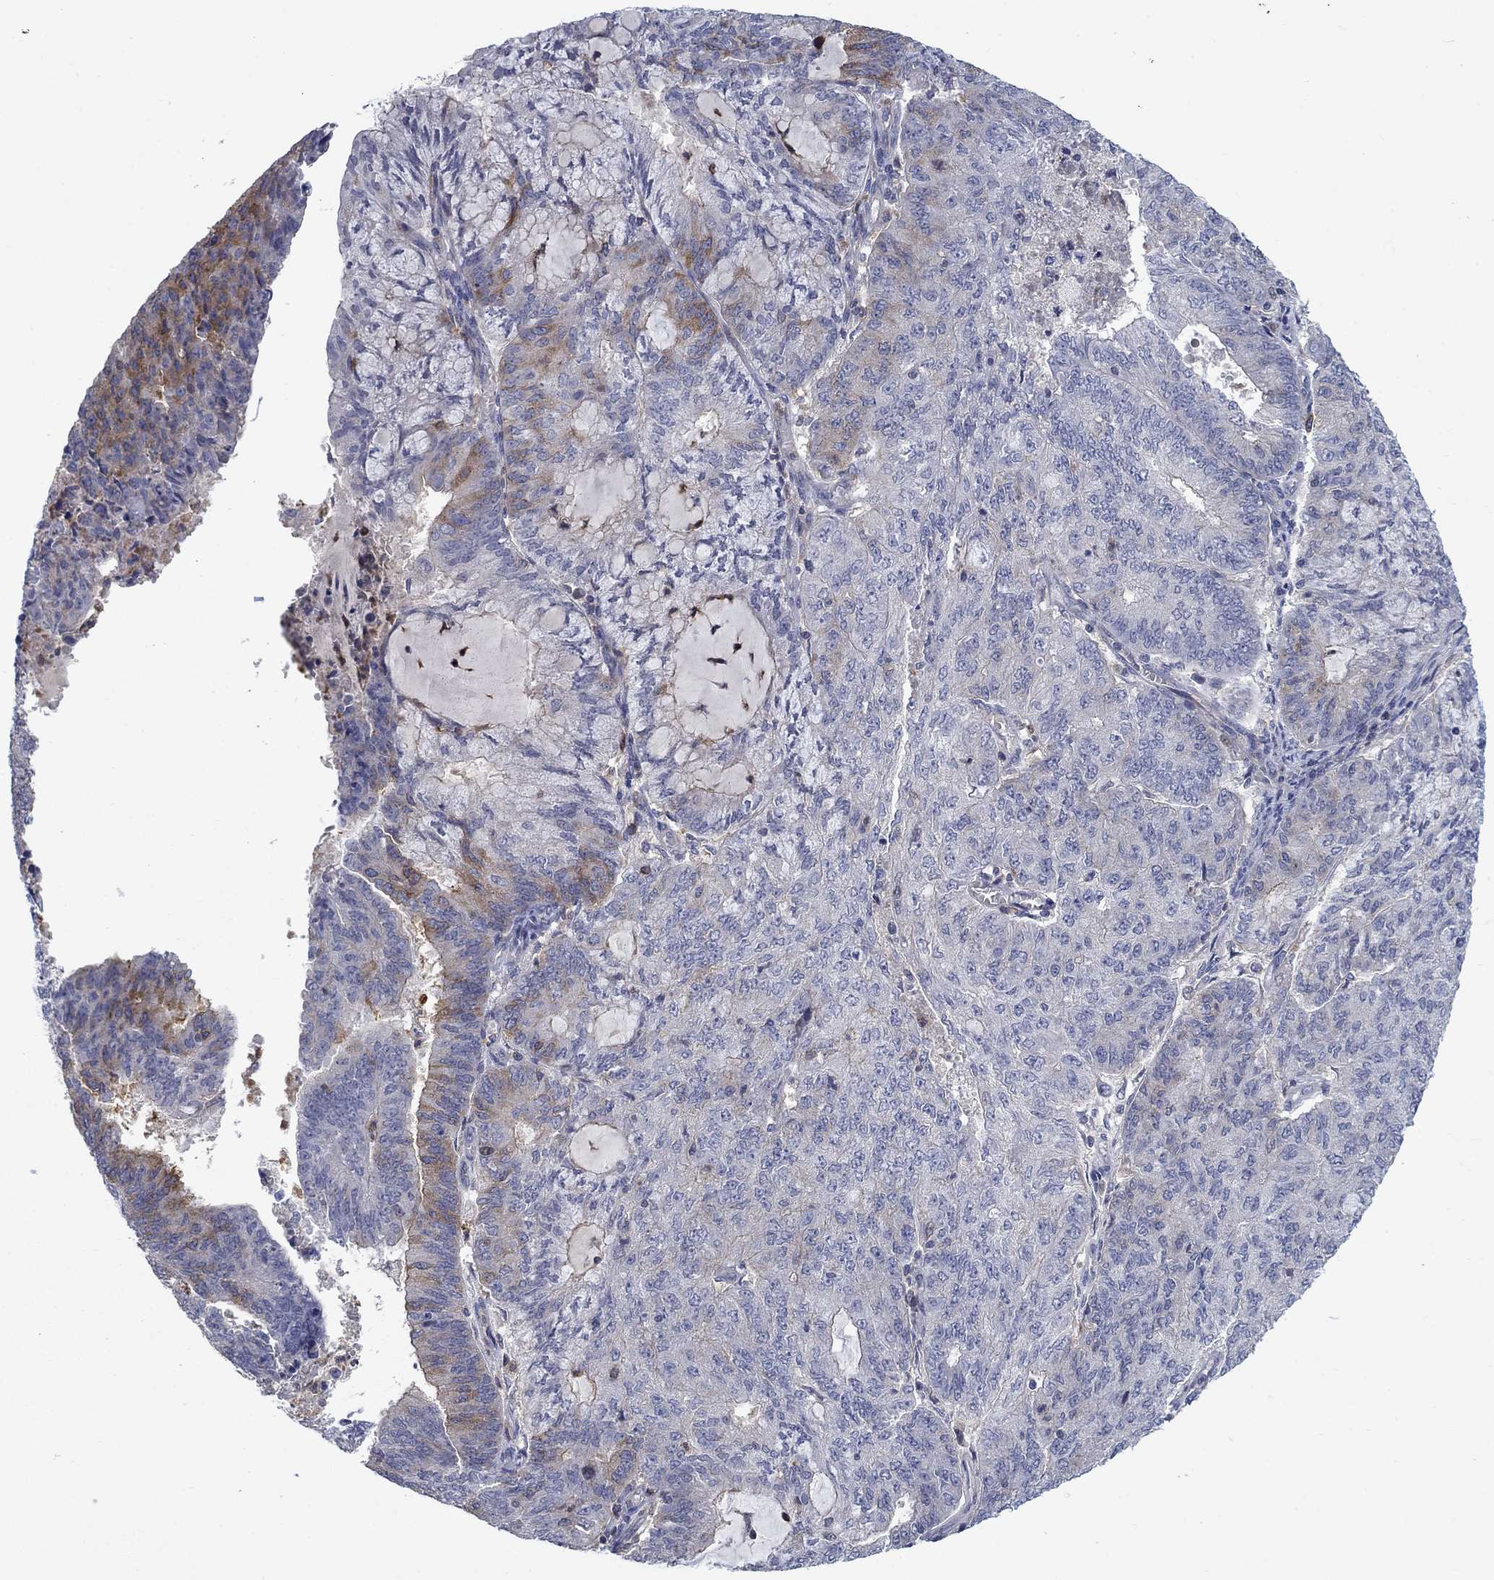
{"staining": {"intensity": "weak", "quantity": "<25%", "location": "cytoplasmic/membranous"}, "tissue": "endometrial cancer", "cell_type": "Tumor cells", "image_type": "cancer", "snomed": [{"axis": "morphology", "description": "Adenocarcinoma, NOS"}, {"axis": "topography", "description": "Endometrium"}], "caption": "Immunohistochemistry (IHC) histopathology image of neoplastic tissue: human endometrial cancer stained with DAB reveals no significant protein staining in tumor cells.", "gene": "KIF15", "patient": {"sex": "female", "age": 82}}